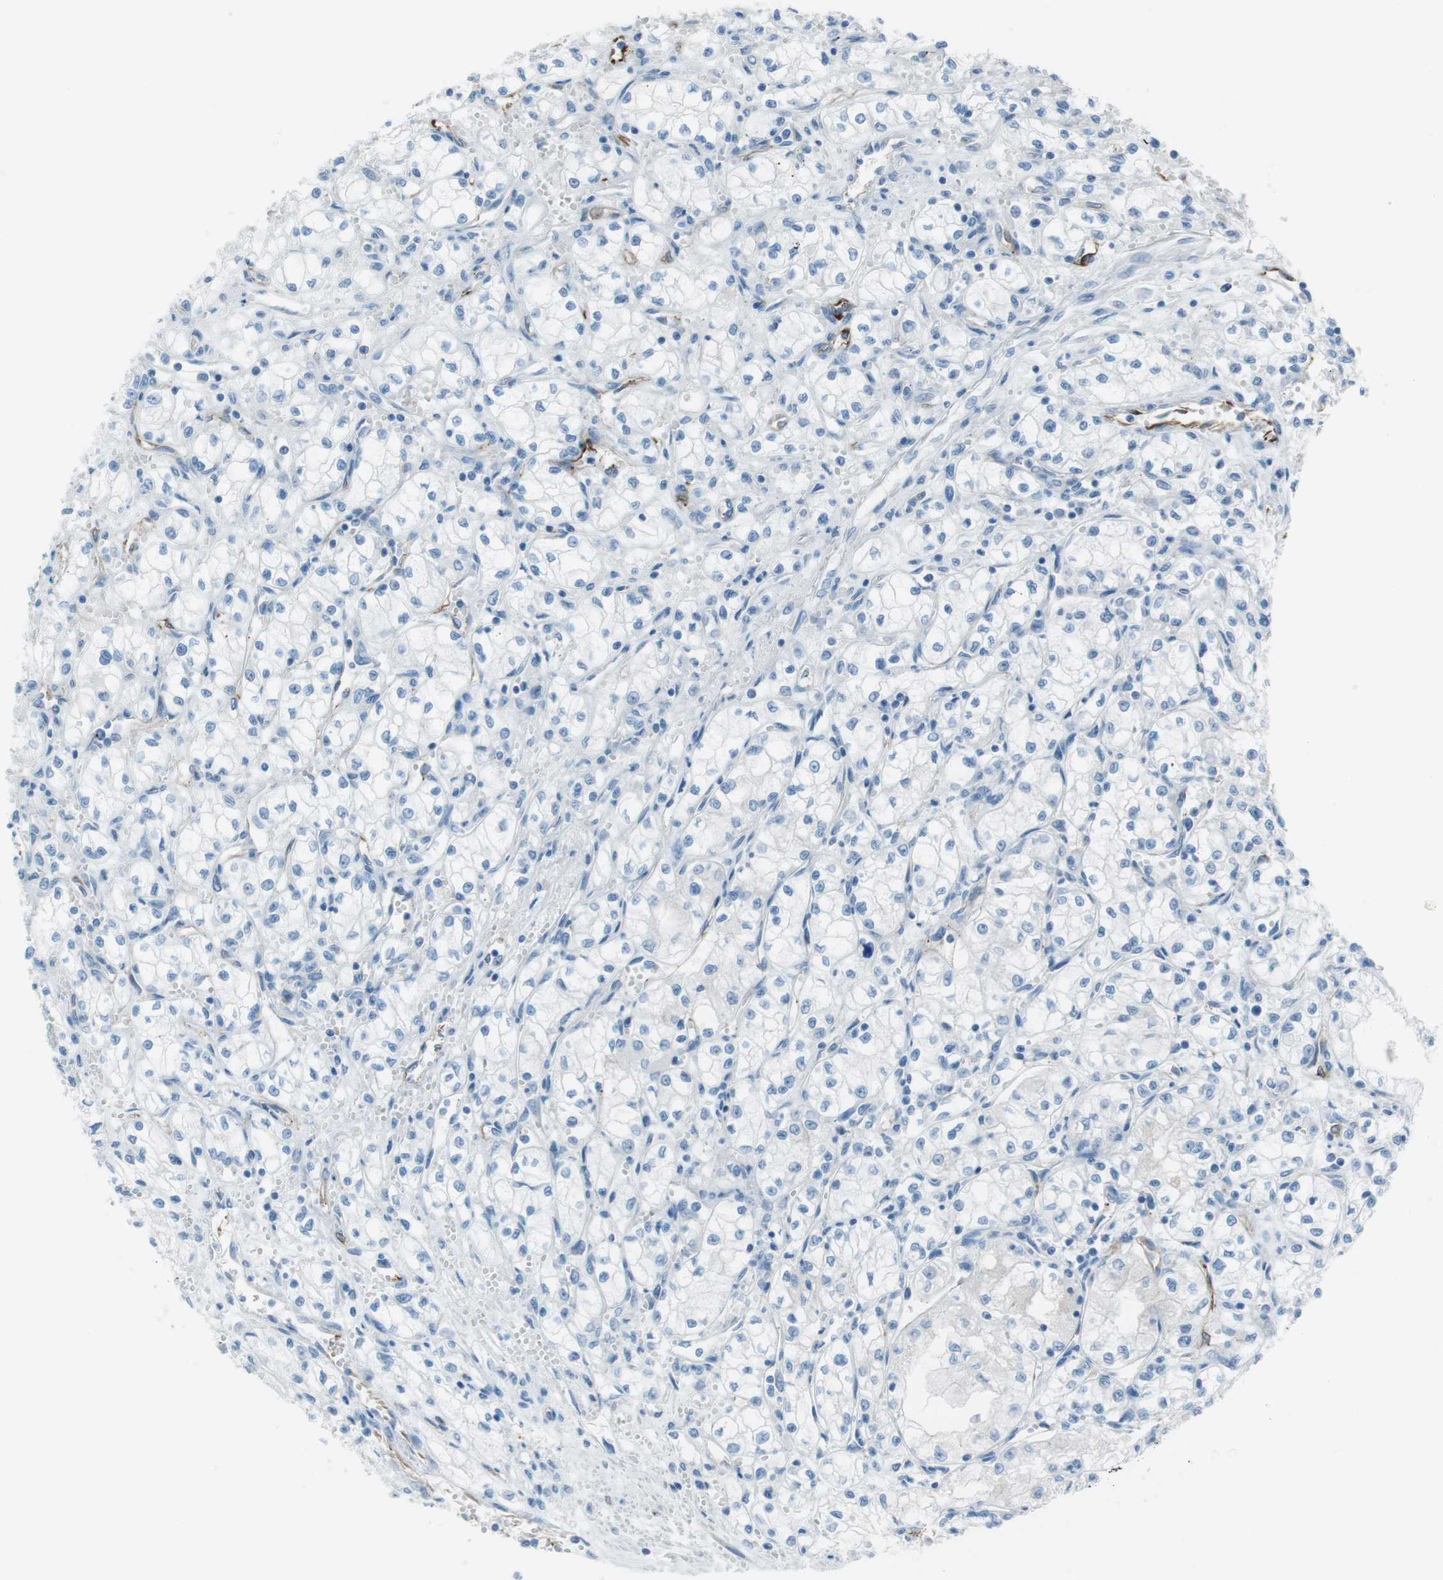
{"staining": {"intensity": "negative", "quantity": "none", "location": "none"}, "tissue": "renal cancer", "cell_type": "Tumor cells", "image_type": "cancer", "snomed": [{"axis": "morphology", "description": "Normal tissue, NOS"}, {"axis": "morphology", "description": "Adenocarcinoma, NOS"}, {"axis": "topography", "description": "Kidney"}], "caption": "Protein analysis of adenocarcinoma (renal) reveals no significant staining in tumor cells.", "gene": "TUBB2A", "patient": {"sex": "male", "age": 59}}